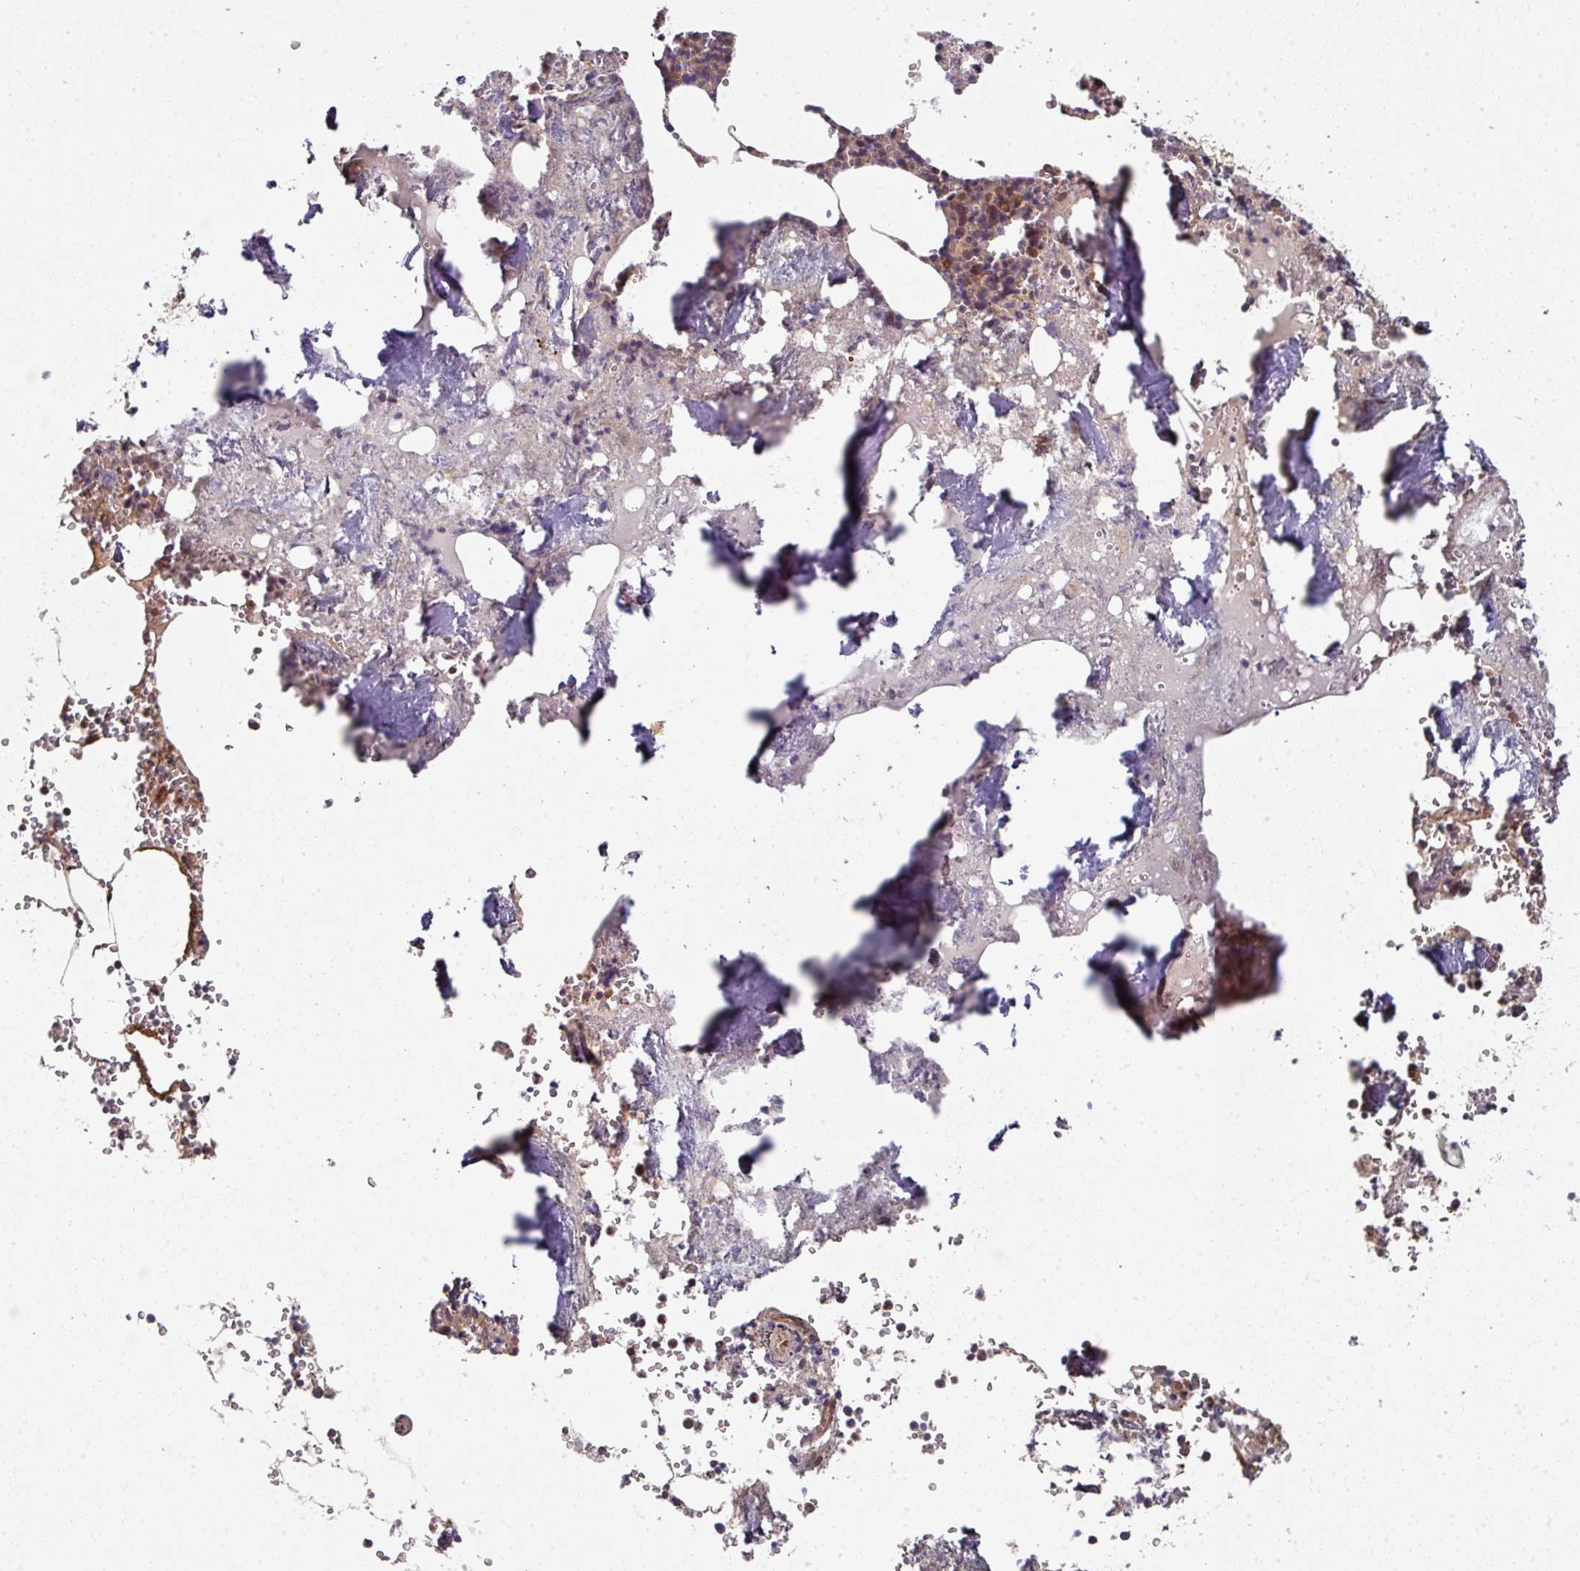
{"staining": {"intensity": "moderate", "quantity": "25%-75%", "location": "cytoplasmic/membranous"}, "tissue": "bone marrow", "cell_type": "Hematopoietic cells", "image_type": "normal", "snomed": [{"axis": "morphology", "description": "Normal tissue, NOS"}, {"axis": "topography", "description": "Bone marrow"}], "caption": "Approximately 25%-75% of hematopoietic cells in benign human bone marrow show moderate cytoplasmic/membranous protein staining as visualized by brown immunohistochemical staining.", "gene": "EIF4EBP2", "patient": {"sex": "male", "age": 54}}